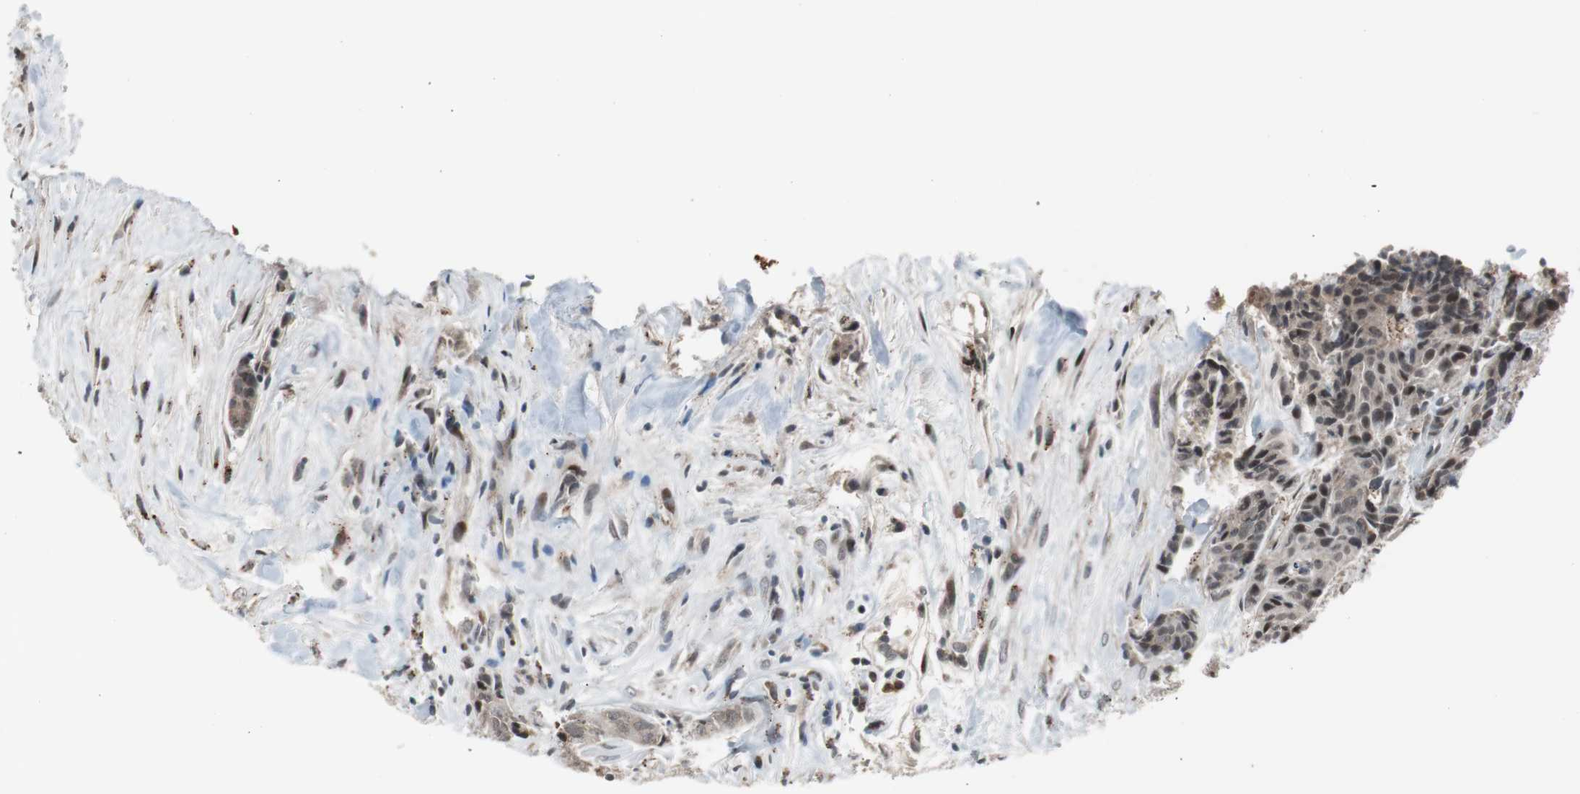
{"staining": {"intensity": "weak", "quantity": ">75%", "location": "cytoplasmic/membranous"}, "tissue": "breast cancer", "cell_type": "Tumor cells", "image_type": "cancer", "snomed": [{"axis": "morphology", "description": "Duct carcinoma"}, {"axis": "topography", "description": "Breast"}], "caption": "Weak cytoplasmic/membranous protein staining is appreciated in about >75% of tumor cells in breast cancer. Nuclei are stained in blue.", "gene": "BOLA1", "patient": {"sex": "female", "age": 40}}